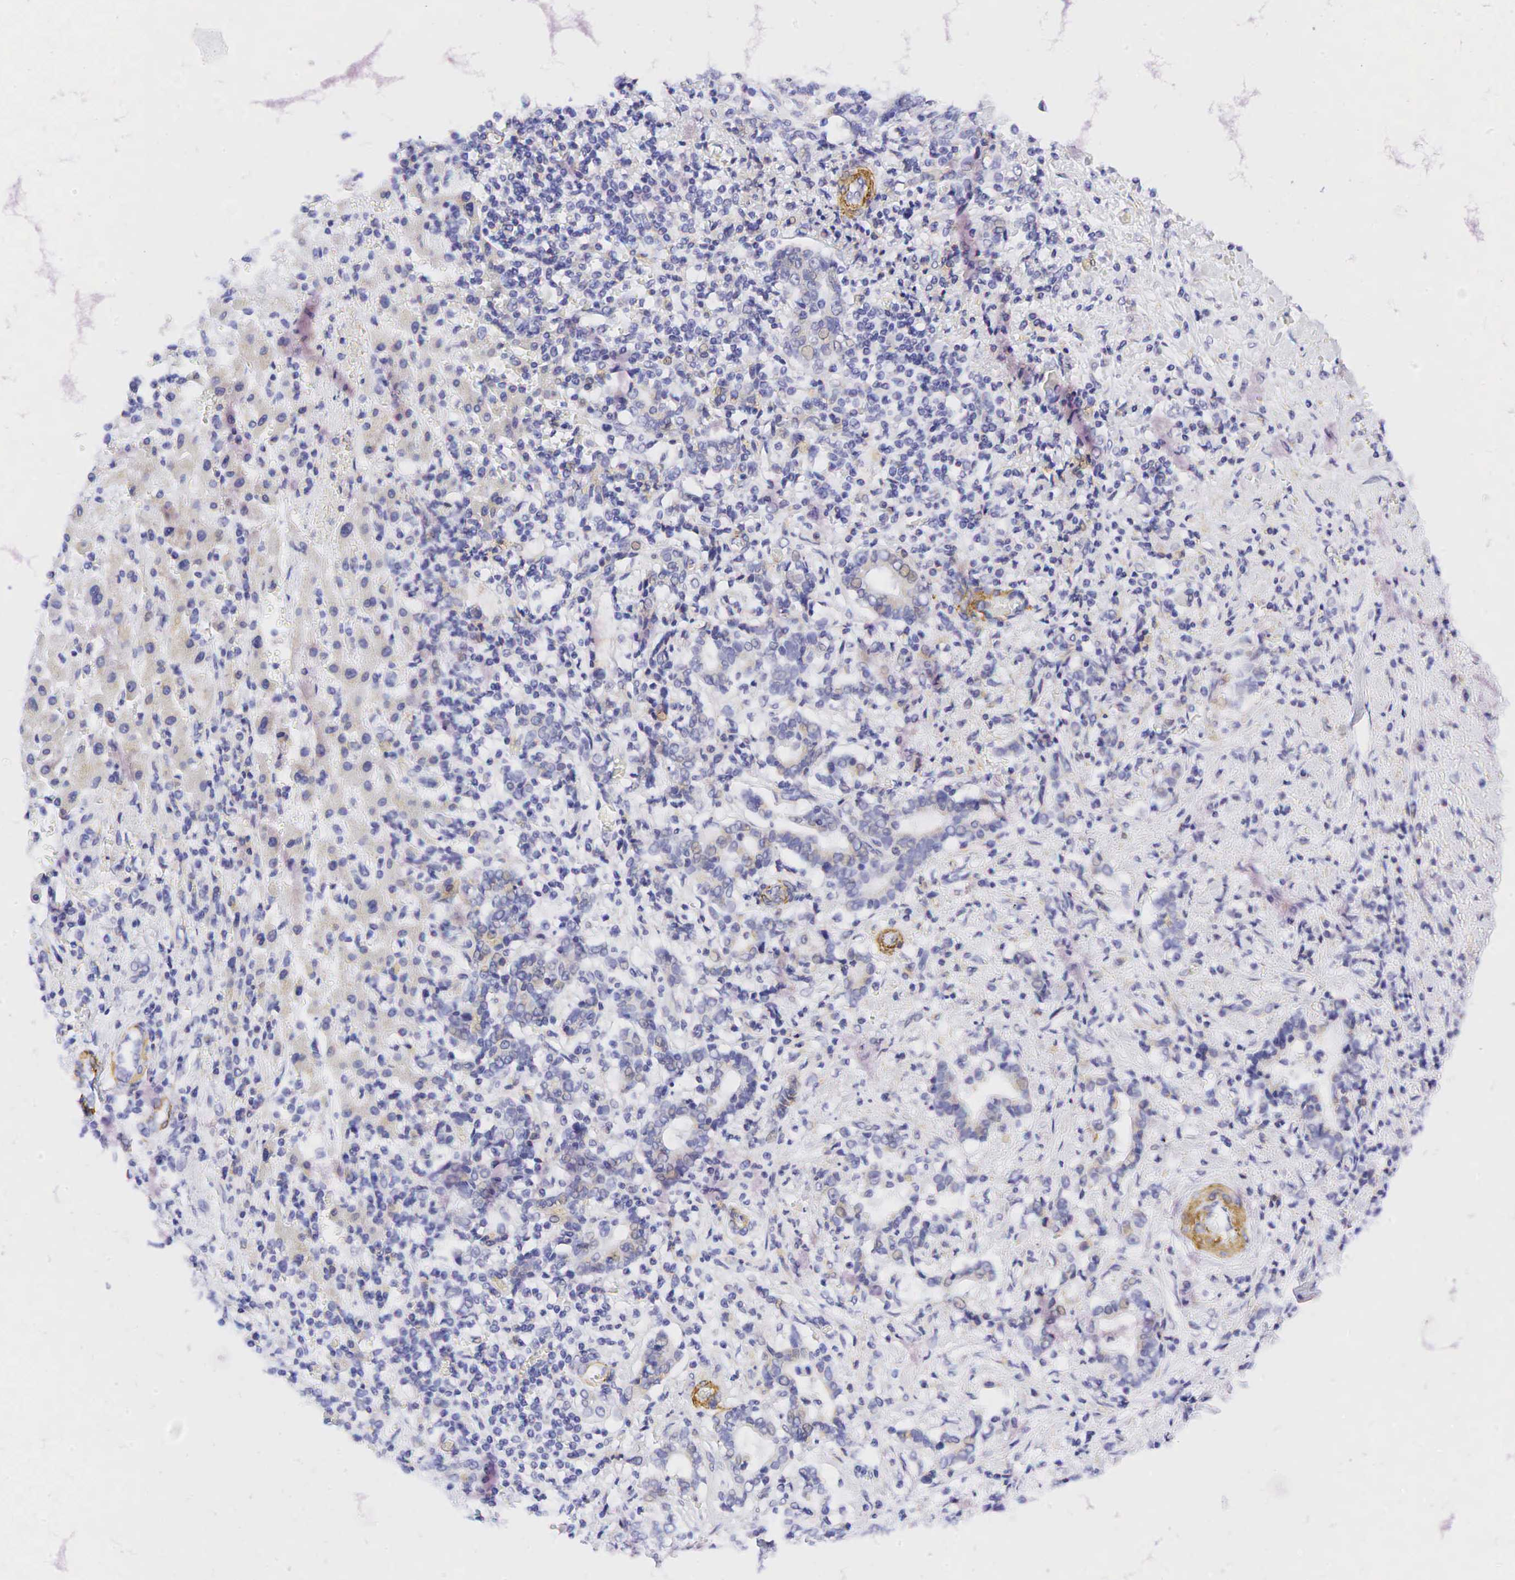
{"staining": {"intensity": "negative", "quantity": "none", "location": "none"}, "tissue": "liver cancer", "cell_type": "Tumor cells", "image_type": "cancer", "snomed": [{"axis": "morphology", "description": "Cholangiocarcinoma"}, {"axis": "topography", "description": "Liver"}], "caption": "IHC image of neoplastic tissue: human liver cancer stained with DAB (3,3'-diaminobenzidine) exhibits no significant protein positivity in tumor cells.", "gene": "CALD1", "patient": {"sex": "male", "age": 57}}